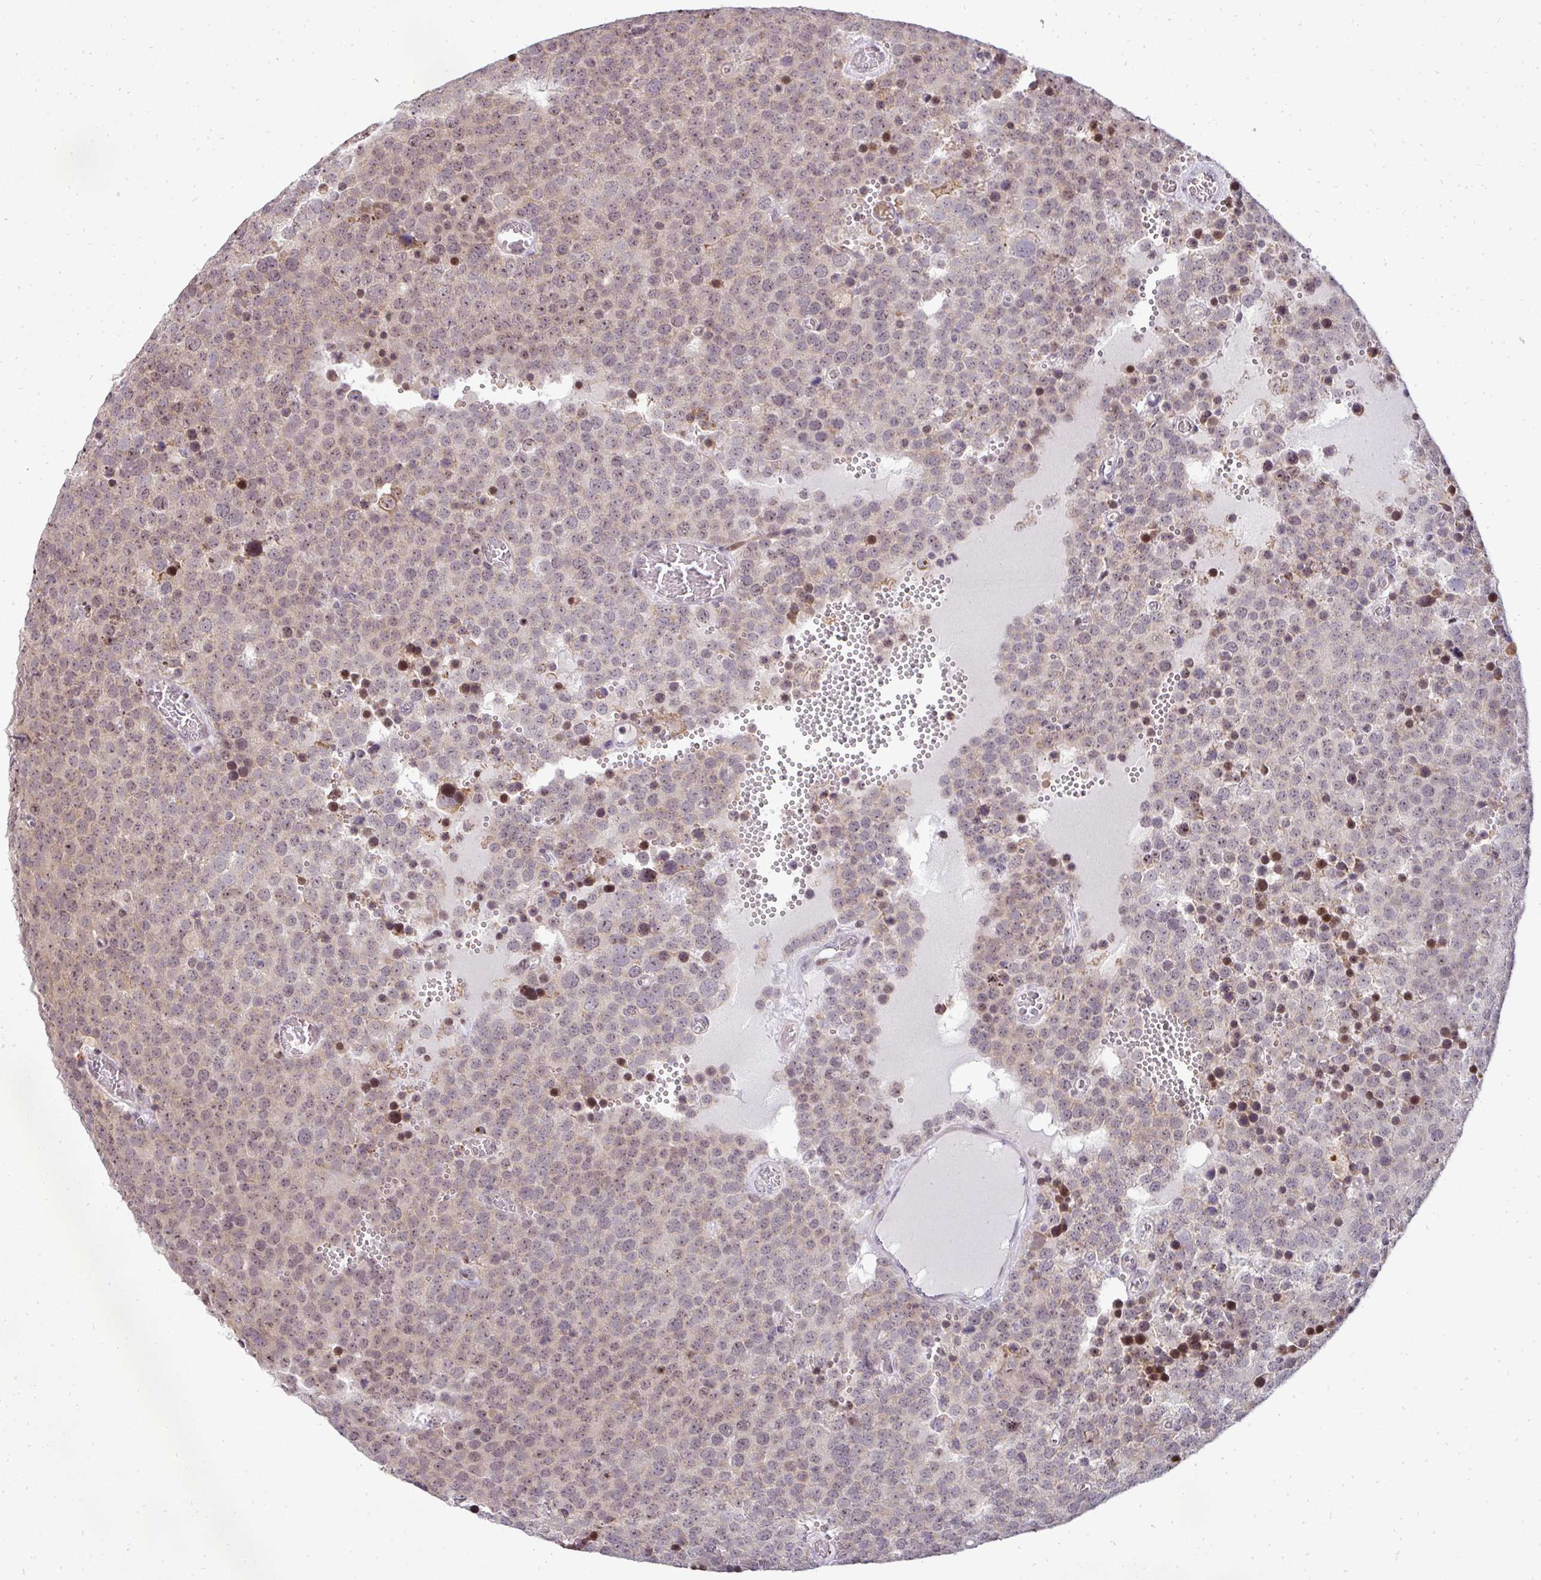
{"staining": {"intensity": "weak", "quantity": "25%-75%", "location": "nuclear"}, "tissue": "testis cancer", "cell_type": "Tumor cells", "image_type": "cancer", "snomed": [{"axis": "morphology", "description": "Normal tissue, NOS"}, {"axis": "morphology", "description": "Seminoma, NOS"}, {"axis": "topography", "description": "Testis"}], "caption": "A brown stain shows weak nuclear staining of a protein in human seminoma (testis) tumor cells.", "gene": "PATZ1", "patient": {"sex": "male", "age": 71}}